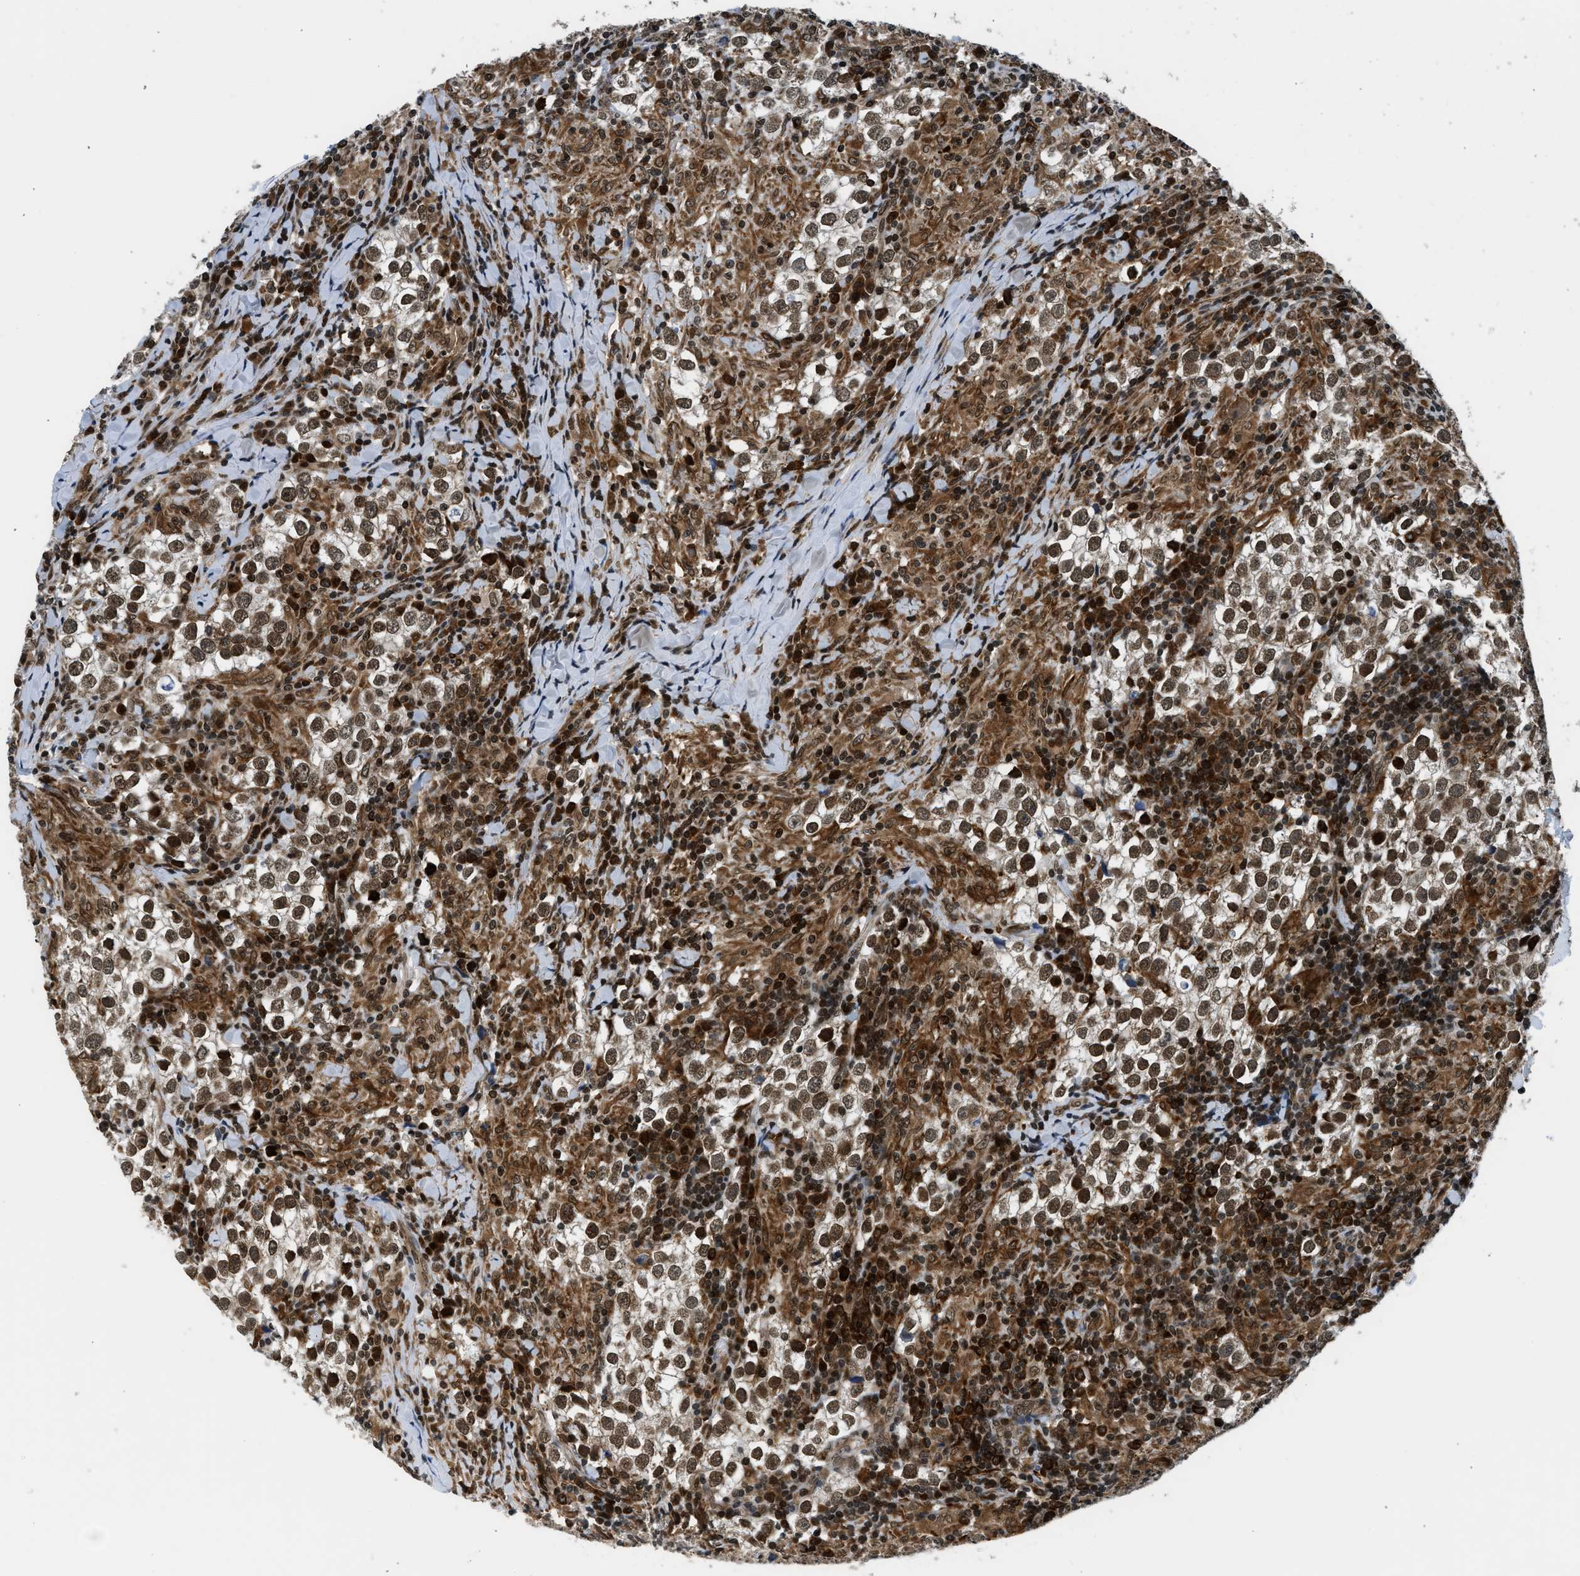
{"staining": {"intensity": "moderate", "quantity": ">75%", "location": "cytoplasmic/membranous,nuclear"}, "tissue": "testis cancer", "cell_type": "Tumor cells", "image_type": "cancer", "snomed": [{"axis": "morphology", "description": "Seminoma, NOS"}, {"axis": "morphology", "description": "Carcinoma, Embryonal, NOS"}, {"axis": "topography", "description": "Testis"}], "caption": "Human testis cancer stained for a protein (brown) displays moderate cytoplasmic/membranous and nuclear positive positivity in approximately >75% of tumor cells.", "gene": "RETREG3", "patient": {"sex": "male", "age": 36}}